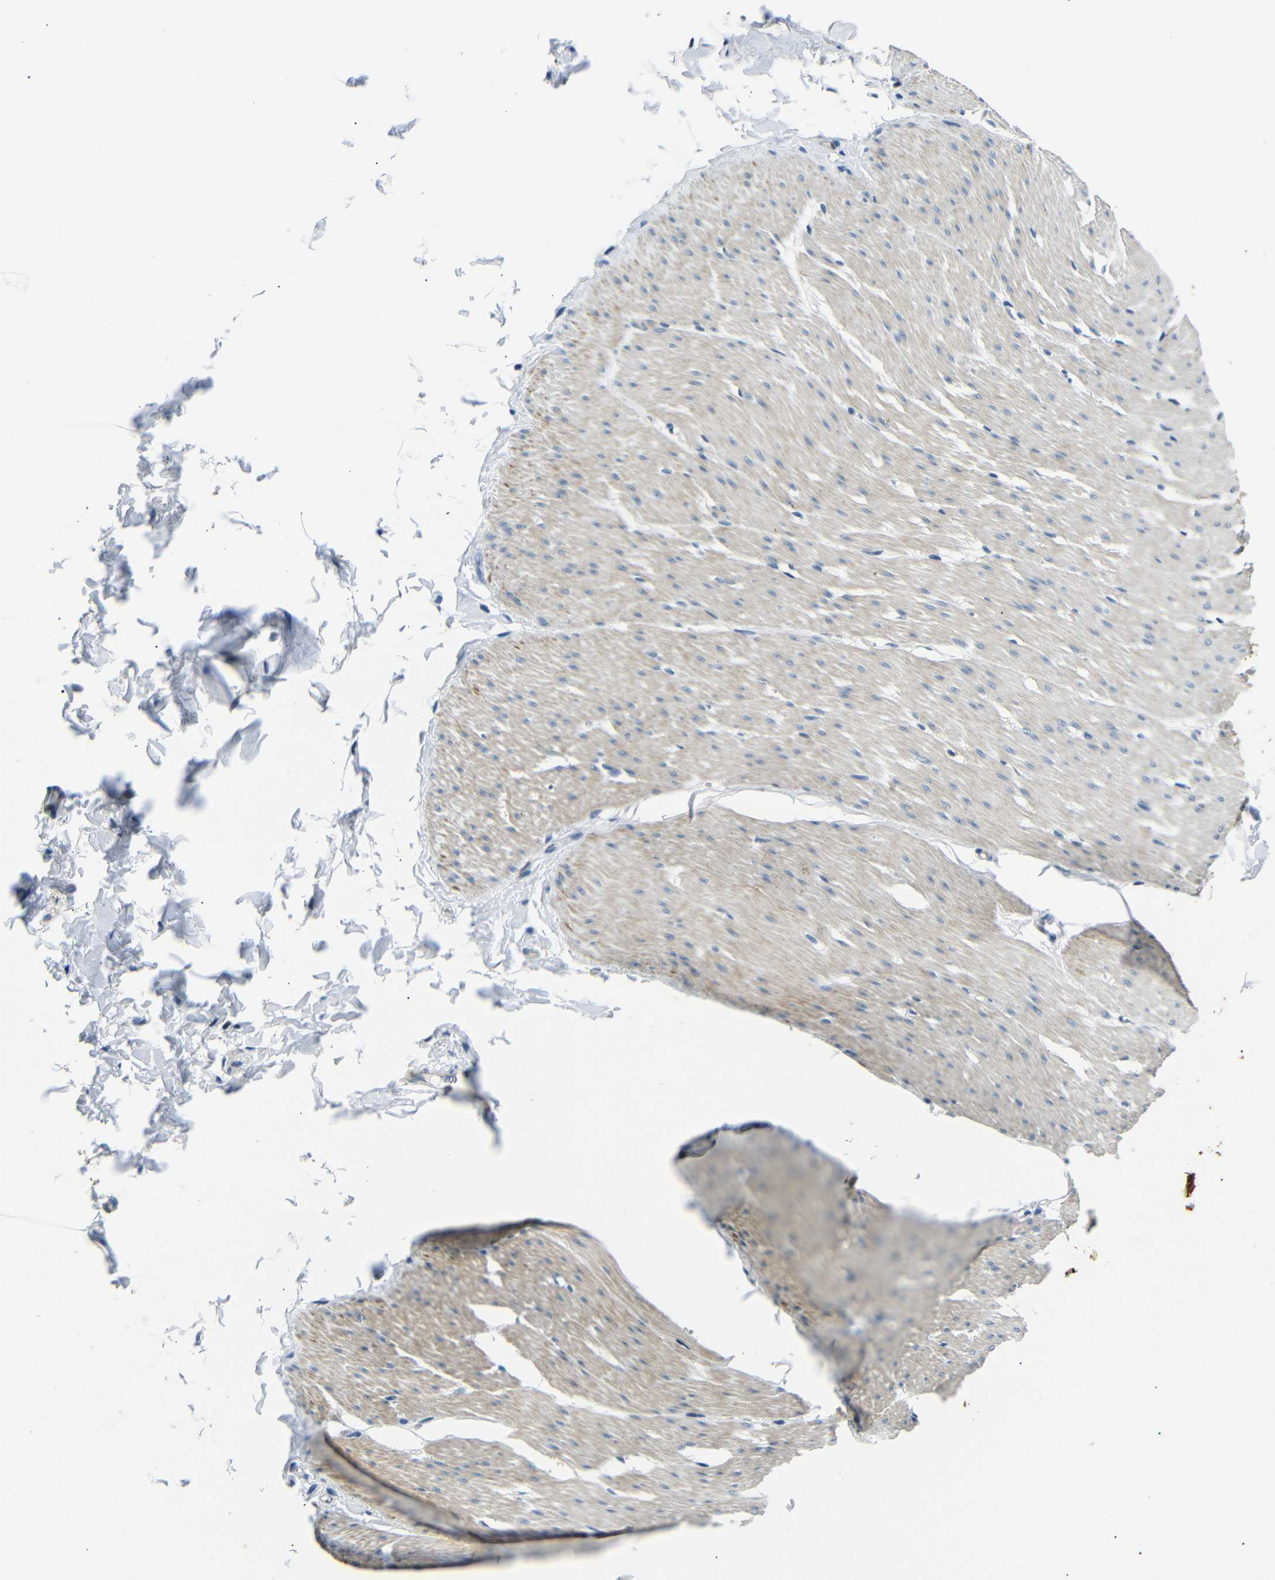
{"staining": {"intensity": "weak", "quantity": ">75%", "location": "cytoplasmic/membranous"}, "tissue": "smooth muscle", "cell_type": "Smooth muscle cells", "image_type": "normal", "snomed": [{"axis": "morphology", "description": "Normal tissue, NOS"}, {"axis": "topography", "description": "Smooth muscle"}, {"axis": "topography", "description": "Colon"}], "caption": "Immunohistochemical staining of normal human smooth muscle displays weak cytoplasmic/membranous protein expression in approximately >75% of smooth muscle cells. Using DAB (3,3'-diaminobenzidine) (brown) and hematoxylin (blue) stains, captured at high magnification using brightfield microscopy.", "gene": "TAFA1", "patient": {"sex": "male", "age": 67}}